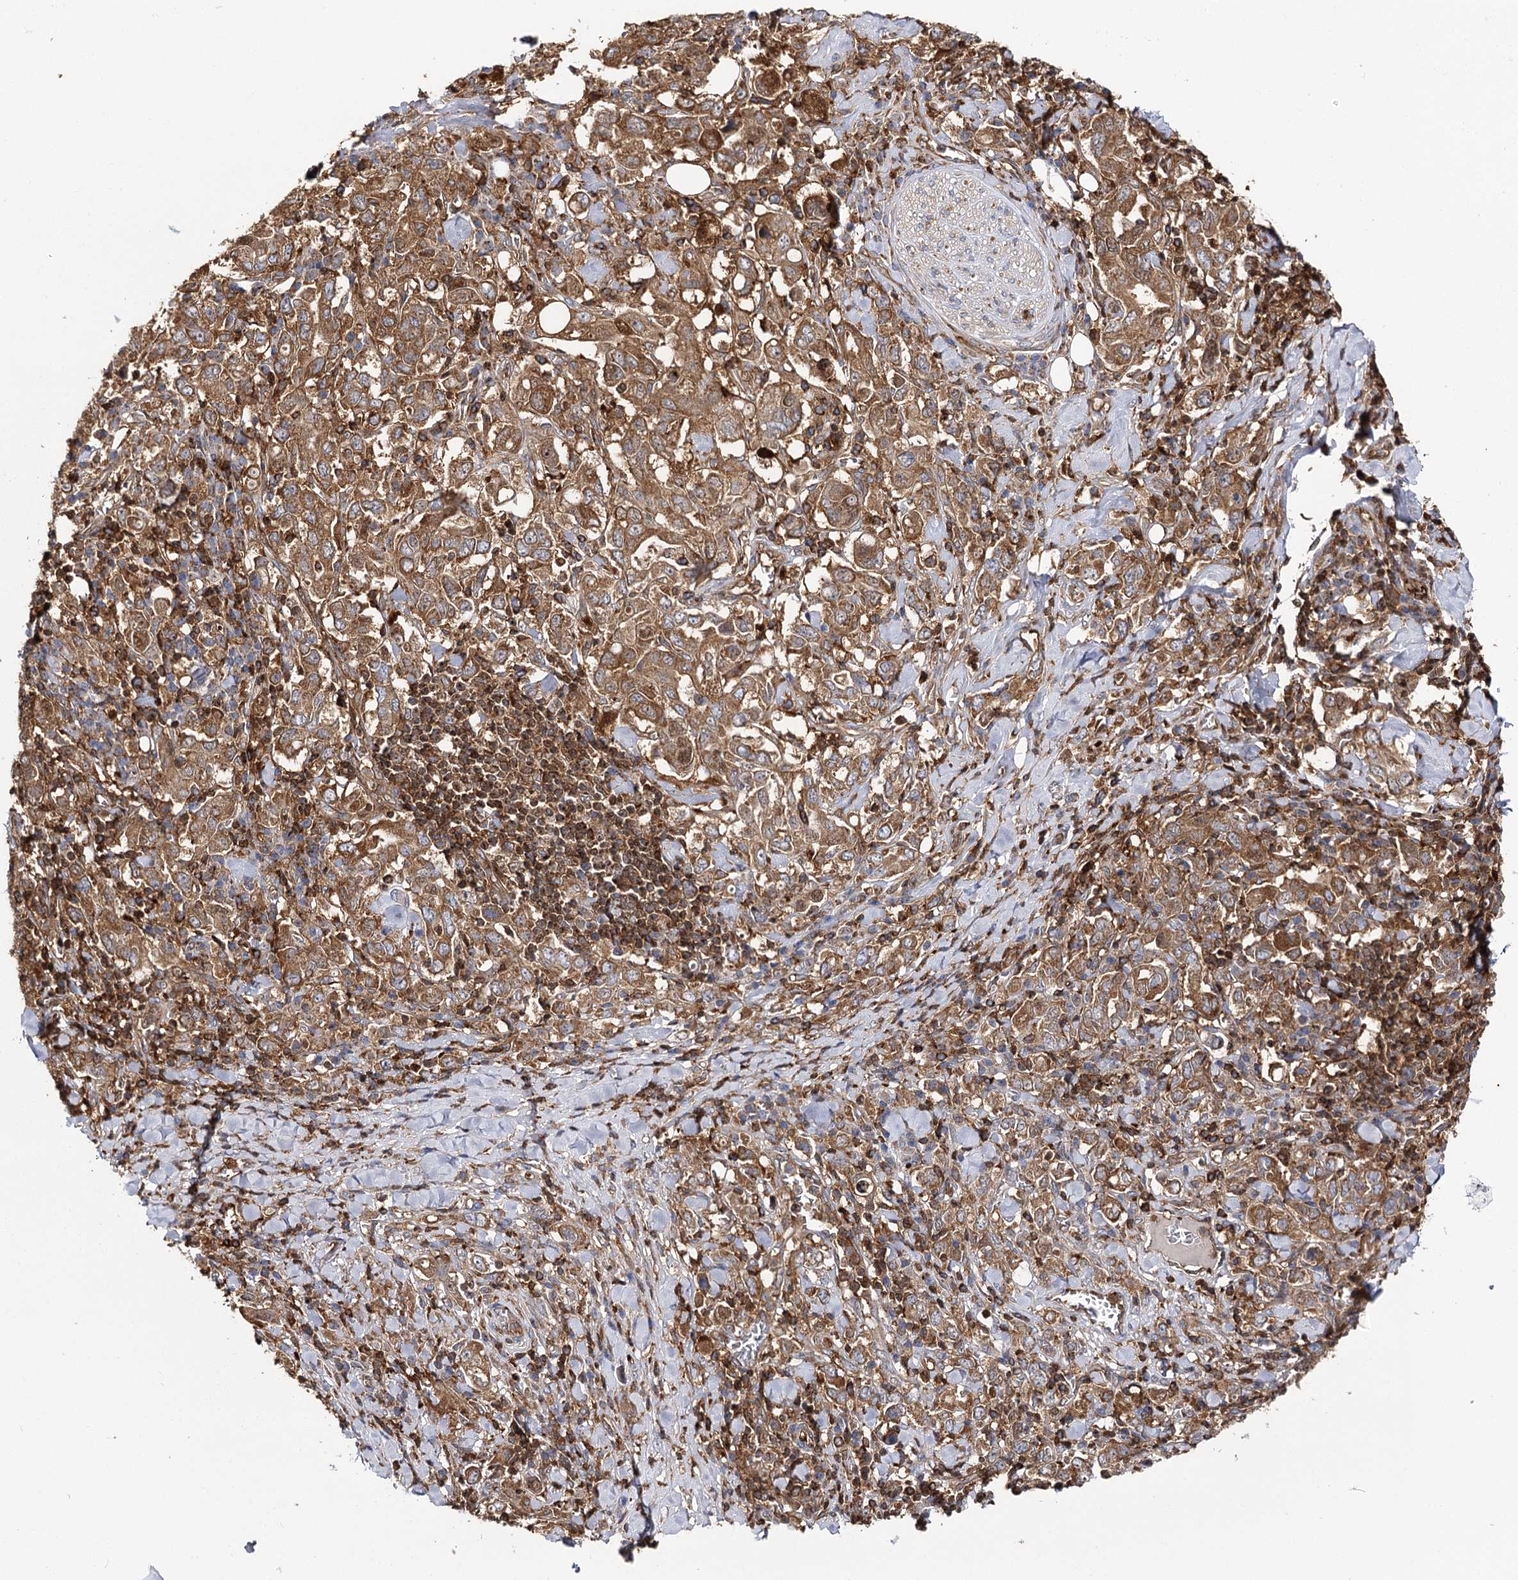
{"staining": {"intensity": "moderate", "quantity": ">75%", "location": "cytoplasmic/membranous"}, "tissue": "stomach cancer", "cell_type": "Tumor cells", "image_type": "cancer", "snomed": [{"axis": "morphology", "description": "Adenocarcinoma, NOS"}, {"axis": "topography", "description": "Stomach, upper"}], "caption": "Moderate cytoplasmic/membranous expression is seen in approximately >75% of tumor cells in stomach cancer. (DAB (3,3'-diaminobenzidine) = brown stain, brightfield microscopy at high magnification).", "gene": "SEC24B", "patient": {"sex": "male", "age": 62}}